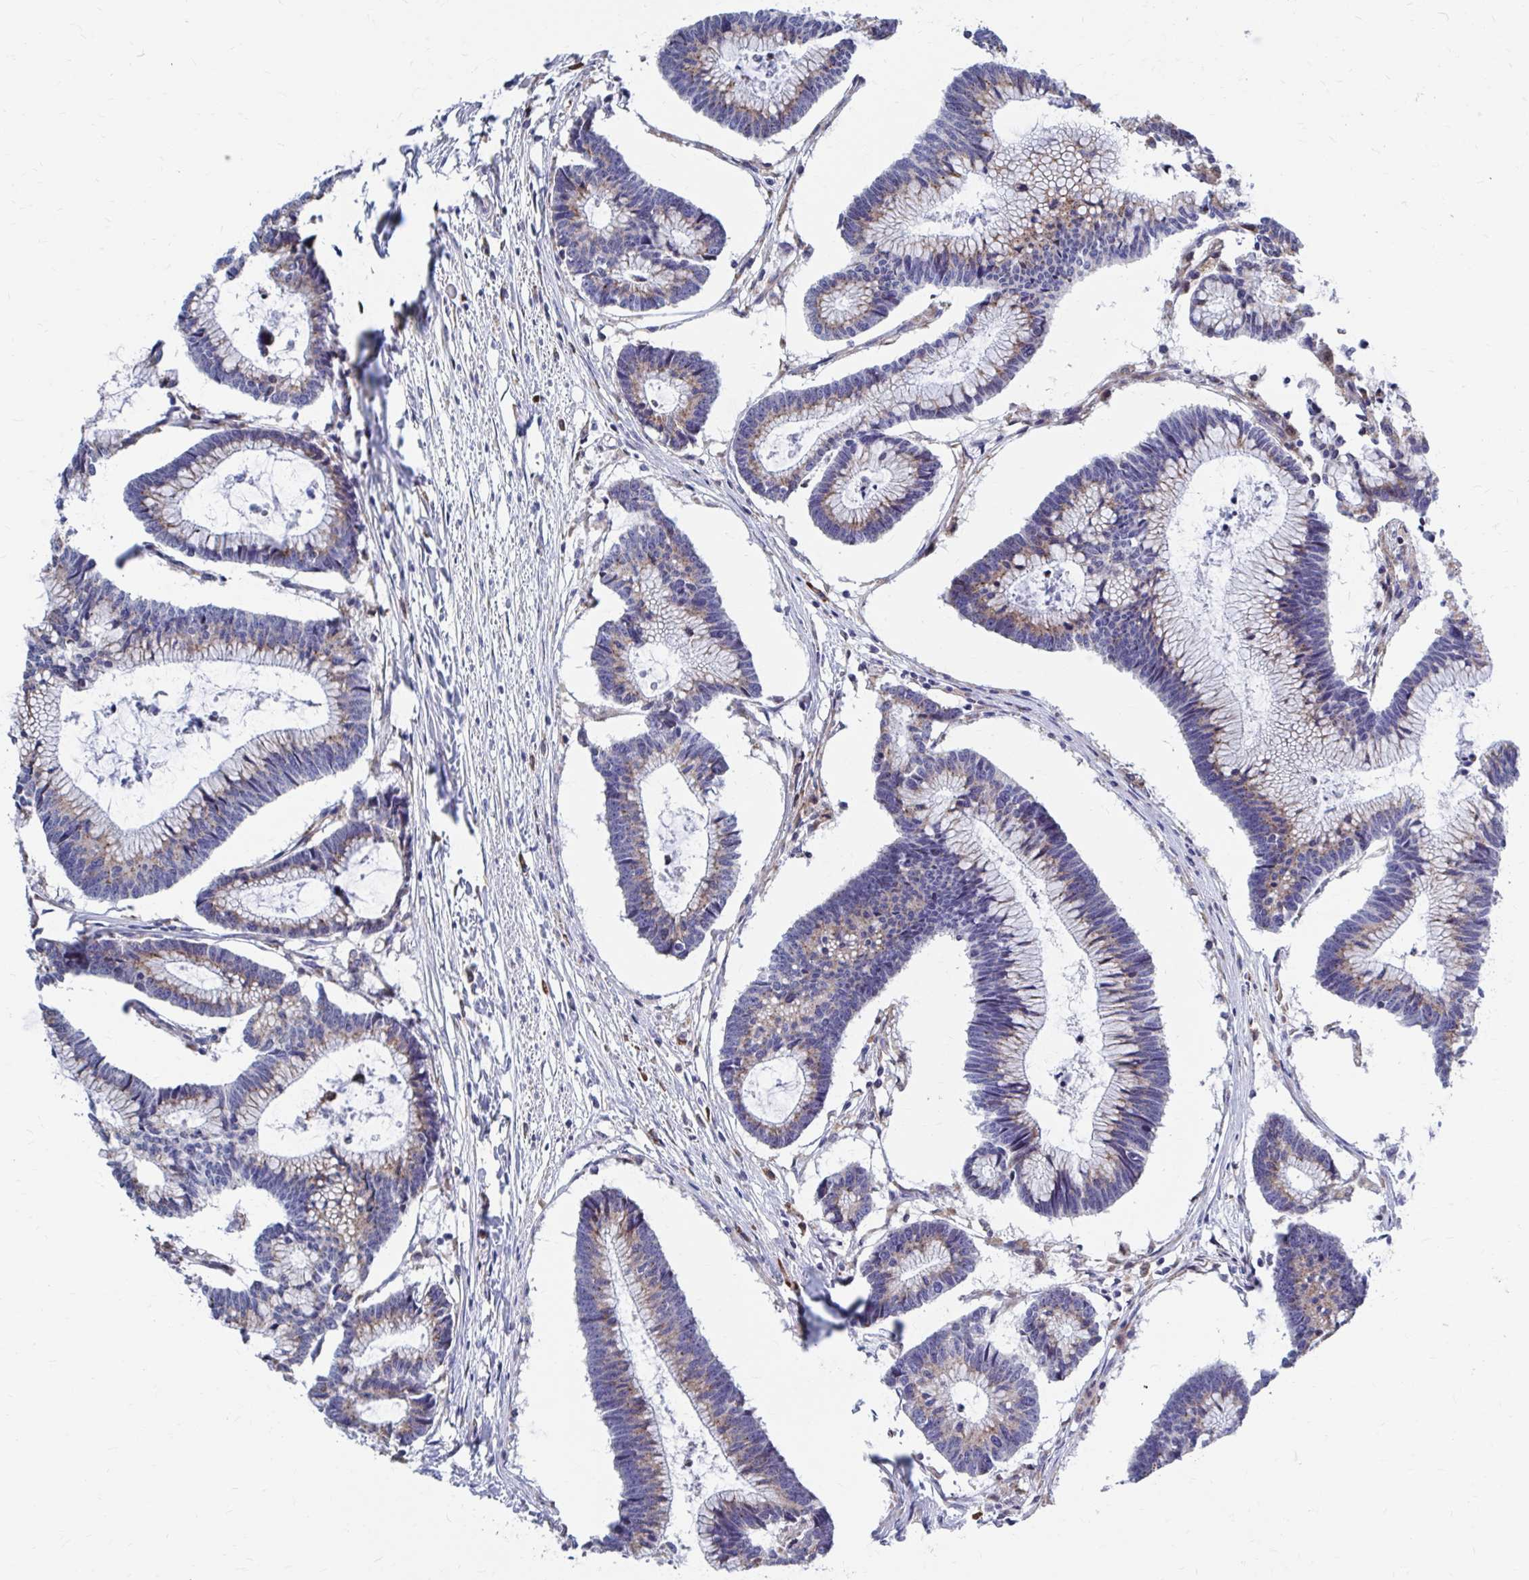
{"staining": {"intensity": "weak", "quantity": ">75%", "location": "cytoplasmic/membranous"}, "tissue": "colorectal cancer", "cell_type": "Tumor cells", "image_type": "cancer", "snomed": [{"axis": "morphology", "description": "Adenocarcinoma, NOS"}, {"axis": "topography", "description": "Colon"}], "caption": "Approximately >75% of tumor cells in human colorectal adenocarcinoma demonstrate weak cytoplasmic/membranous protein positivity as visualized by brown immunohistochemical staining.", "gene": "FKBP2", "patient": {"sex": "female", "age": 78}}